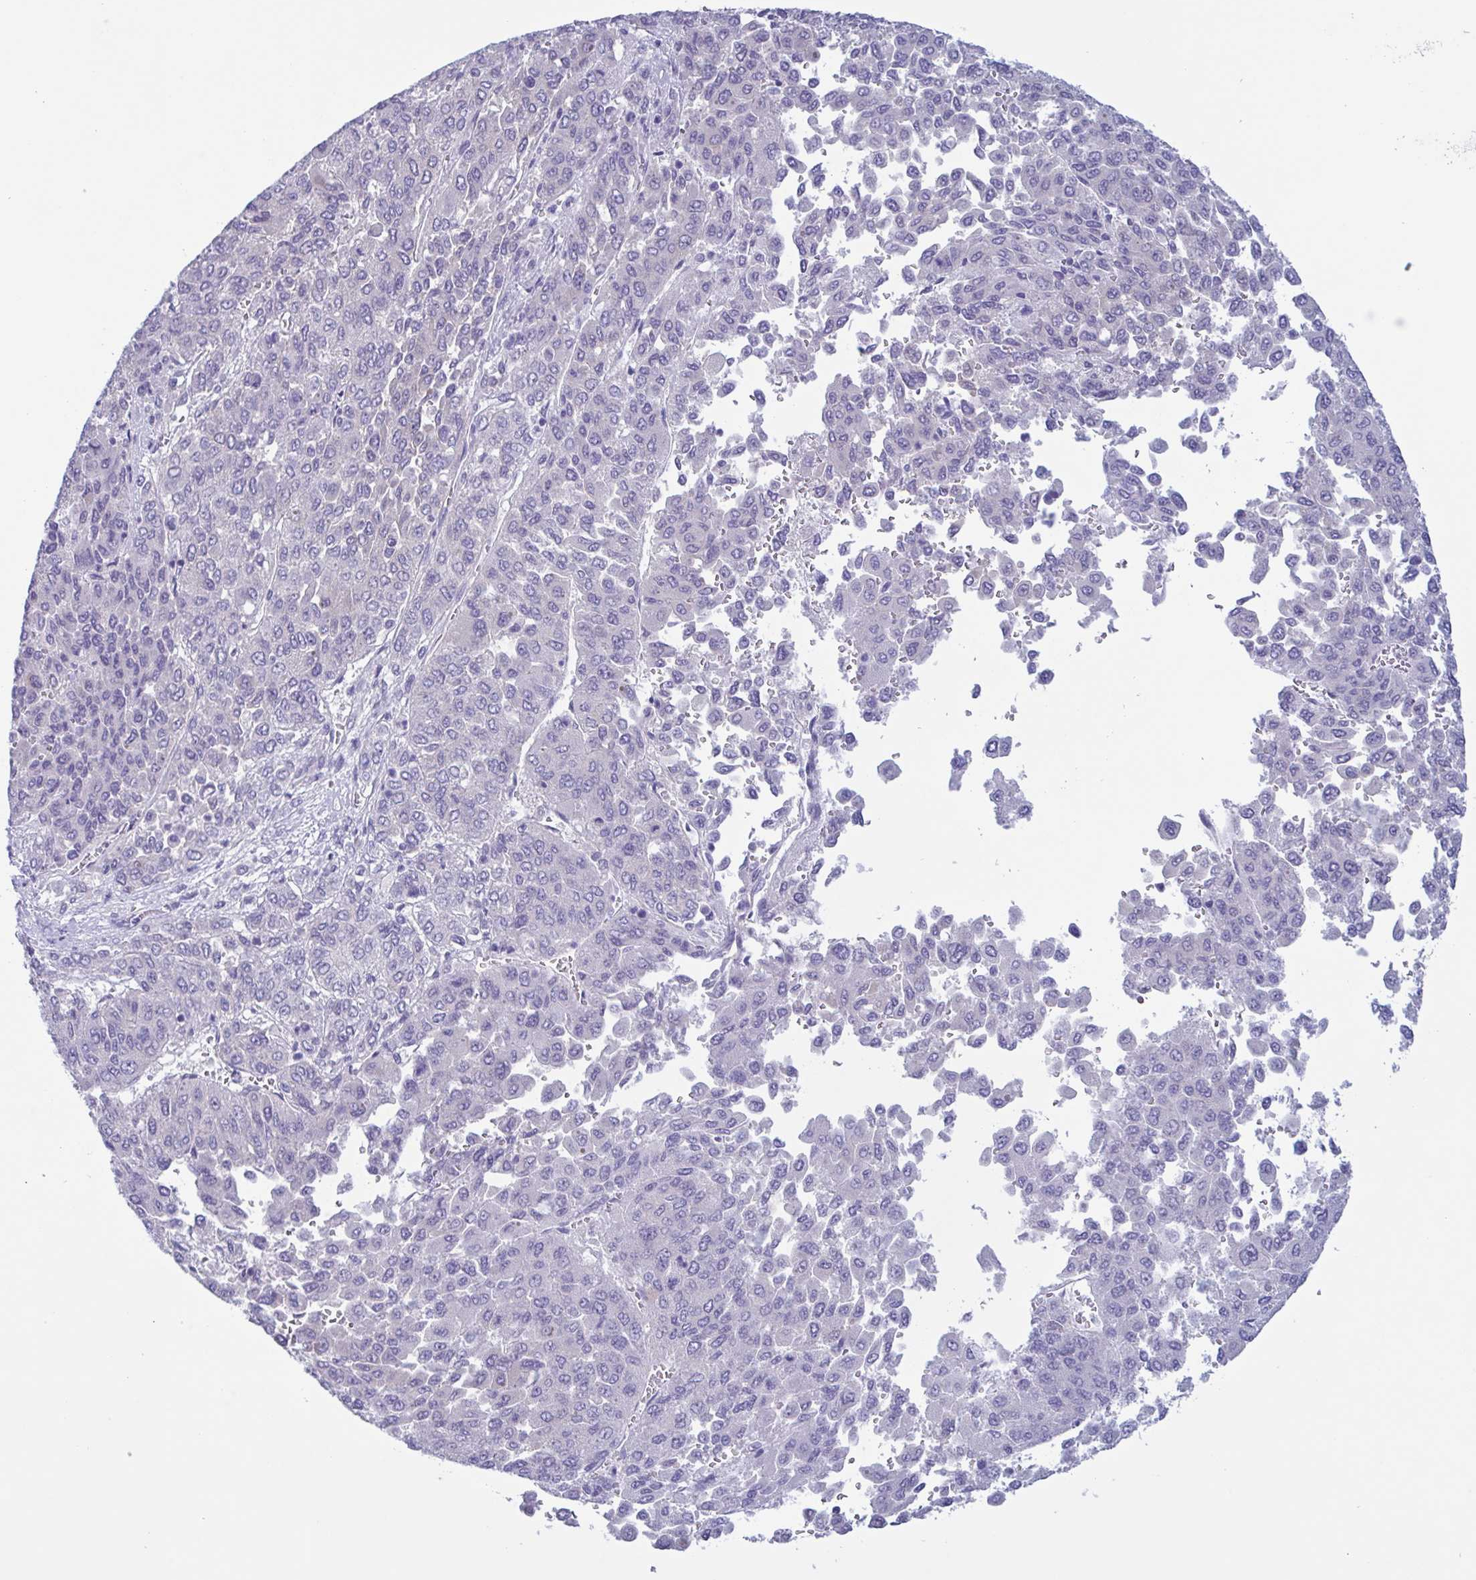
{"staining": {"intensity": "negative", "quantity": "none", "location": "none"}, "tissue": "liver cancer", "cell_type": "Tumor cells", "image_type": "cancer", "snomed": [{"axis": "morphology", "description": "Carcinoma, Hepatocellular, NOS"}, {"axis": "topography", "description": "Liver"}], "caption": "Tumor cells are negative for protein expression in human liver hepatocellular carcinoma.", "gene": "INAFM1", "patient": {"sex": "female", "age": 41}}